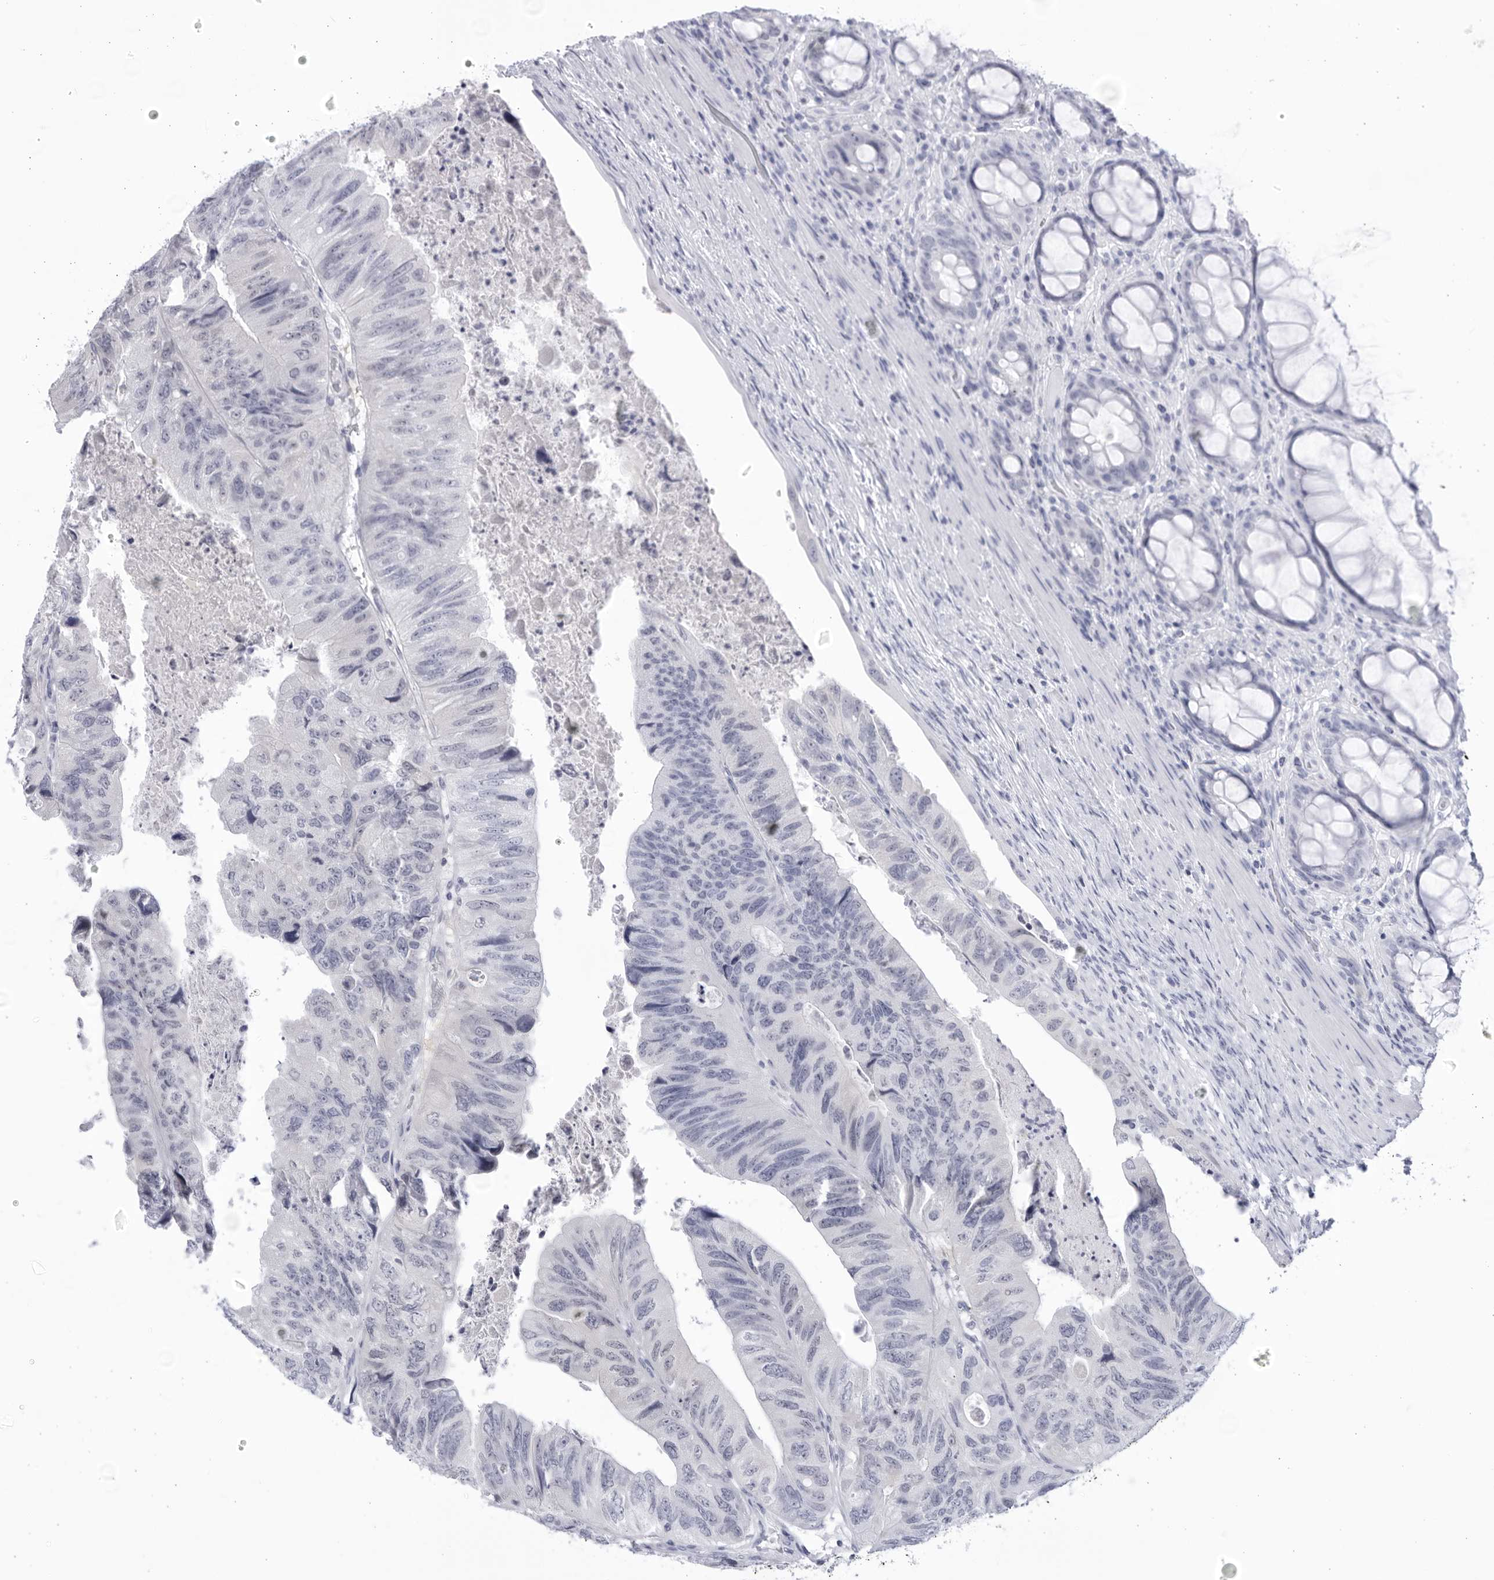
{"staining": {"intensity": "negative", "quantity": "none", "location": "none"}, "tissue": "colorectal cancer", "cell_type": "Tumor cells", "image_type": "cancer", "snomed": [{"axis": "morphology", "description": "Adenocarcinoma, NOS"}, {"axis": "topography", "description": "Rectum"}], "caption": "Colorectal adenocarcinoma was stained to show a protein in brown. There is no significant positivity in tumor cells.", "gene": "CCDC181", "patient": {"sex": "male", "age": 63}}